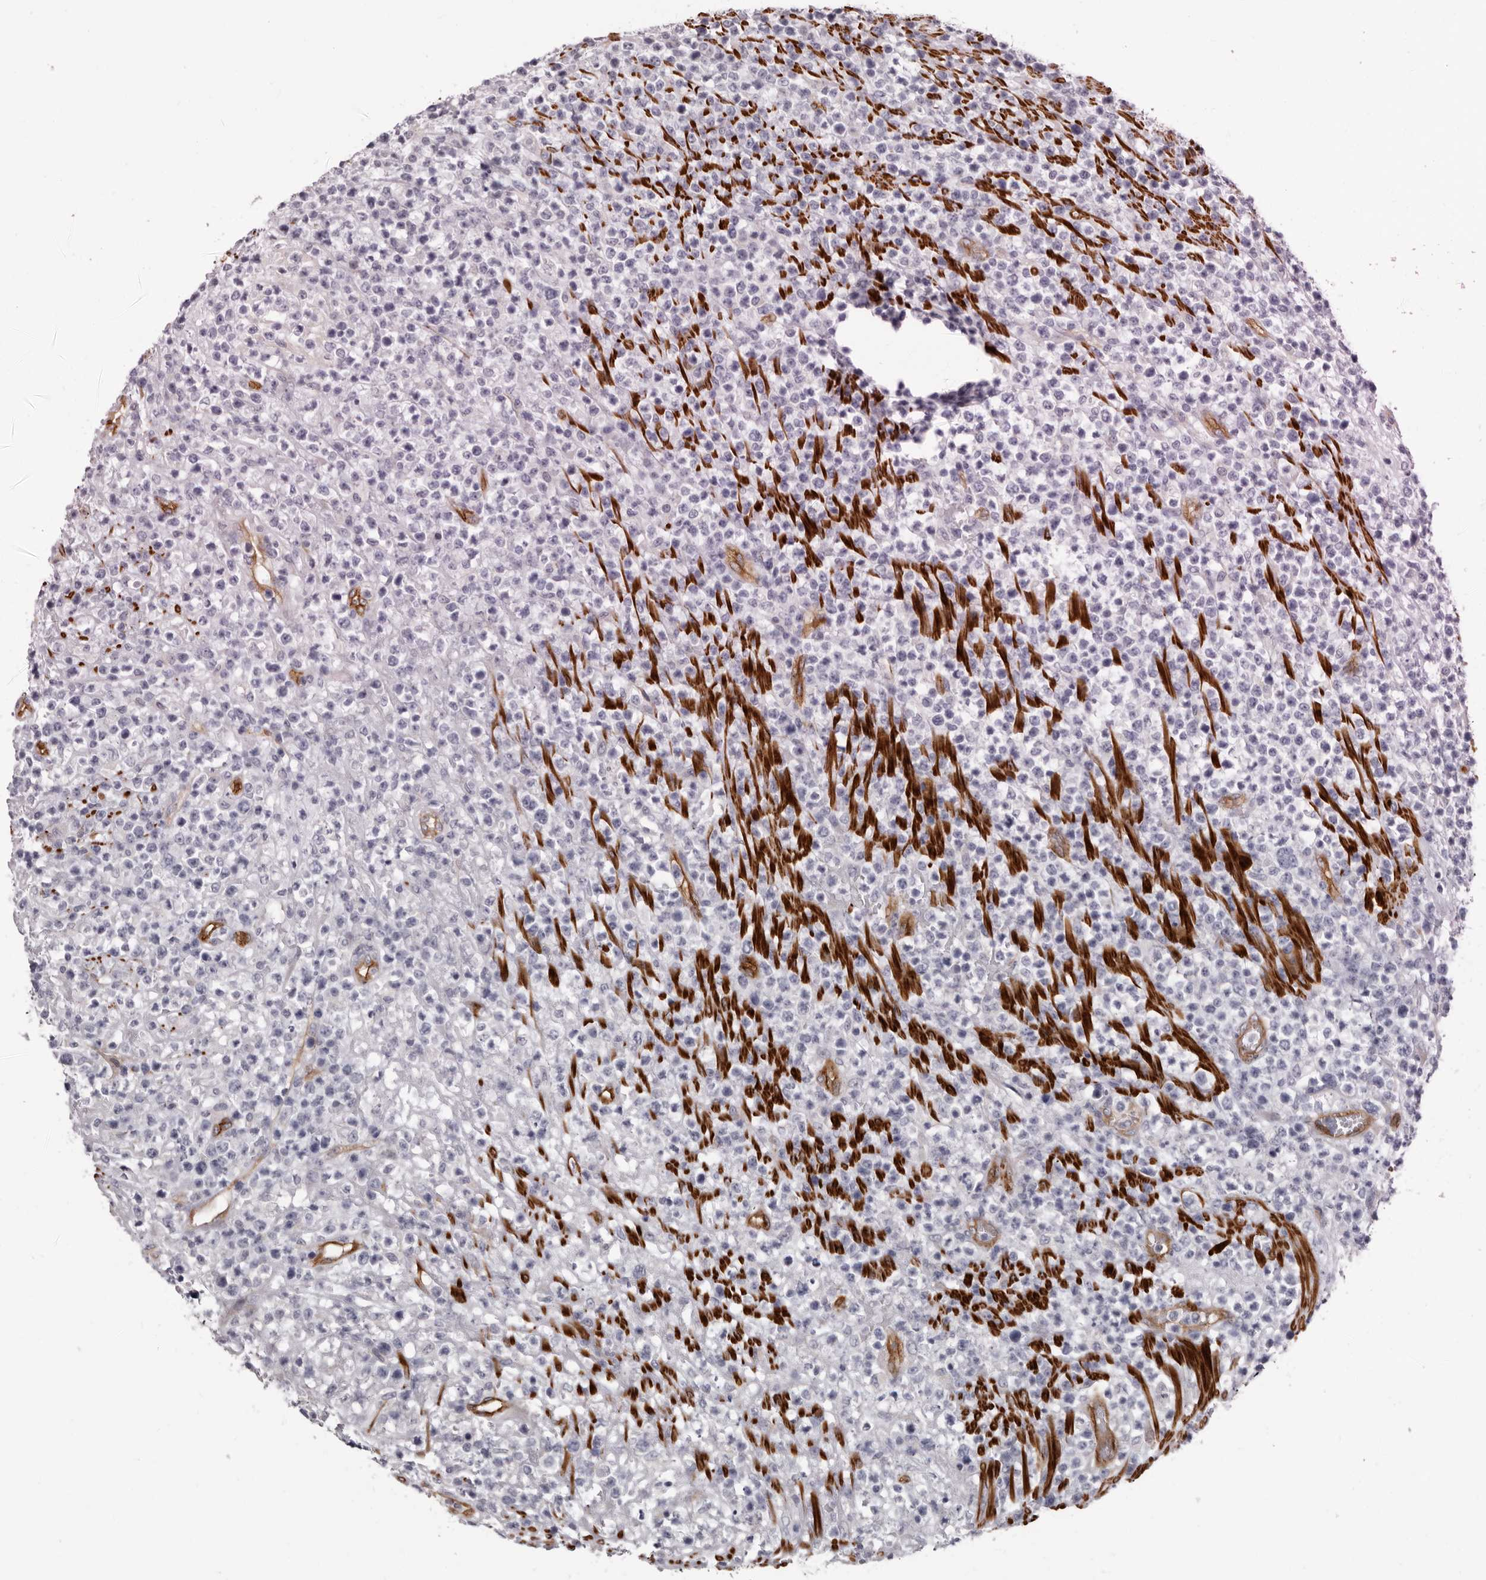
{"staining": {"intensity": "negative", "quantity": "none", "location": "none"}, "tissue": "lymphoma", "cell_type": "Tumor cells", "image_type": "cancer", "snomed": [{"axis": "morphology", "description": "Malignant lymphoma, non-Hodgkin's type, High grade"}, {"axis": "topography", "description": "Colon"}], "caption": "Protein analysis of high-grade malignant lymphoma, non-Hodgkin's type demonstrates no significant expression in tumor cells.", "gene": "ADGRL4", "patient": {"sex": "female", "age": 53}}